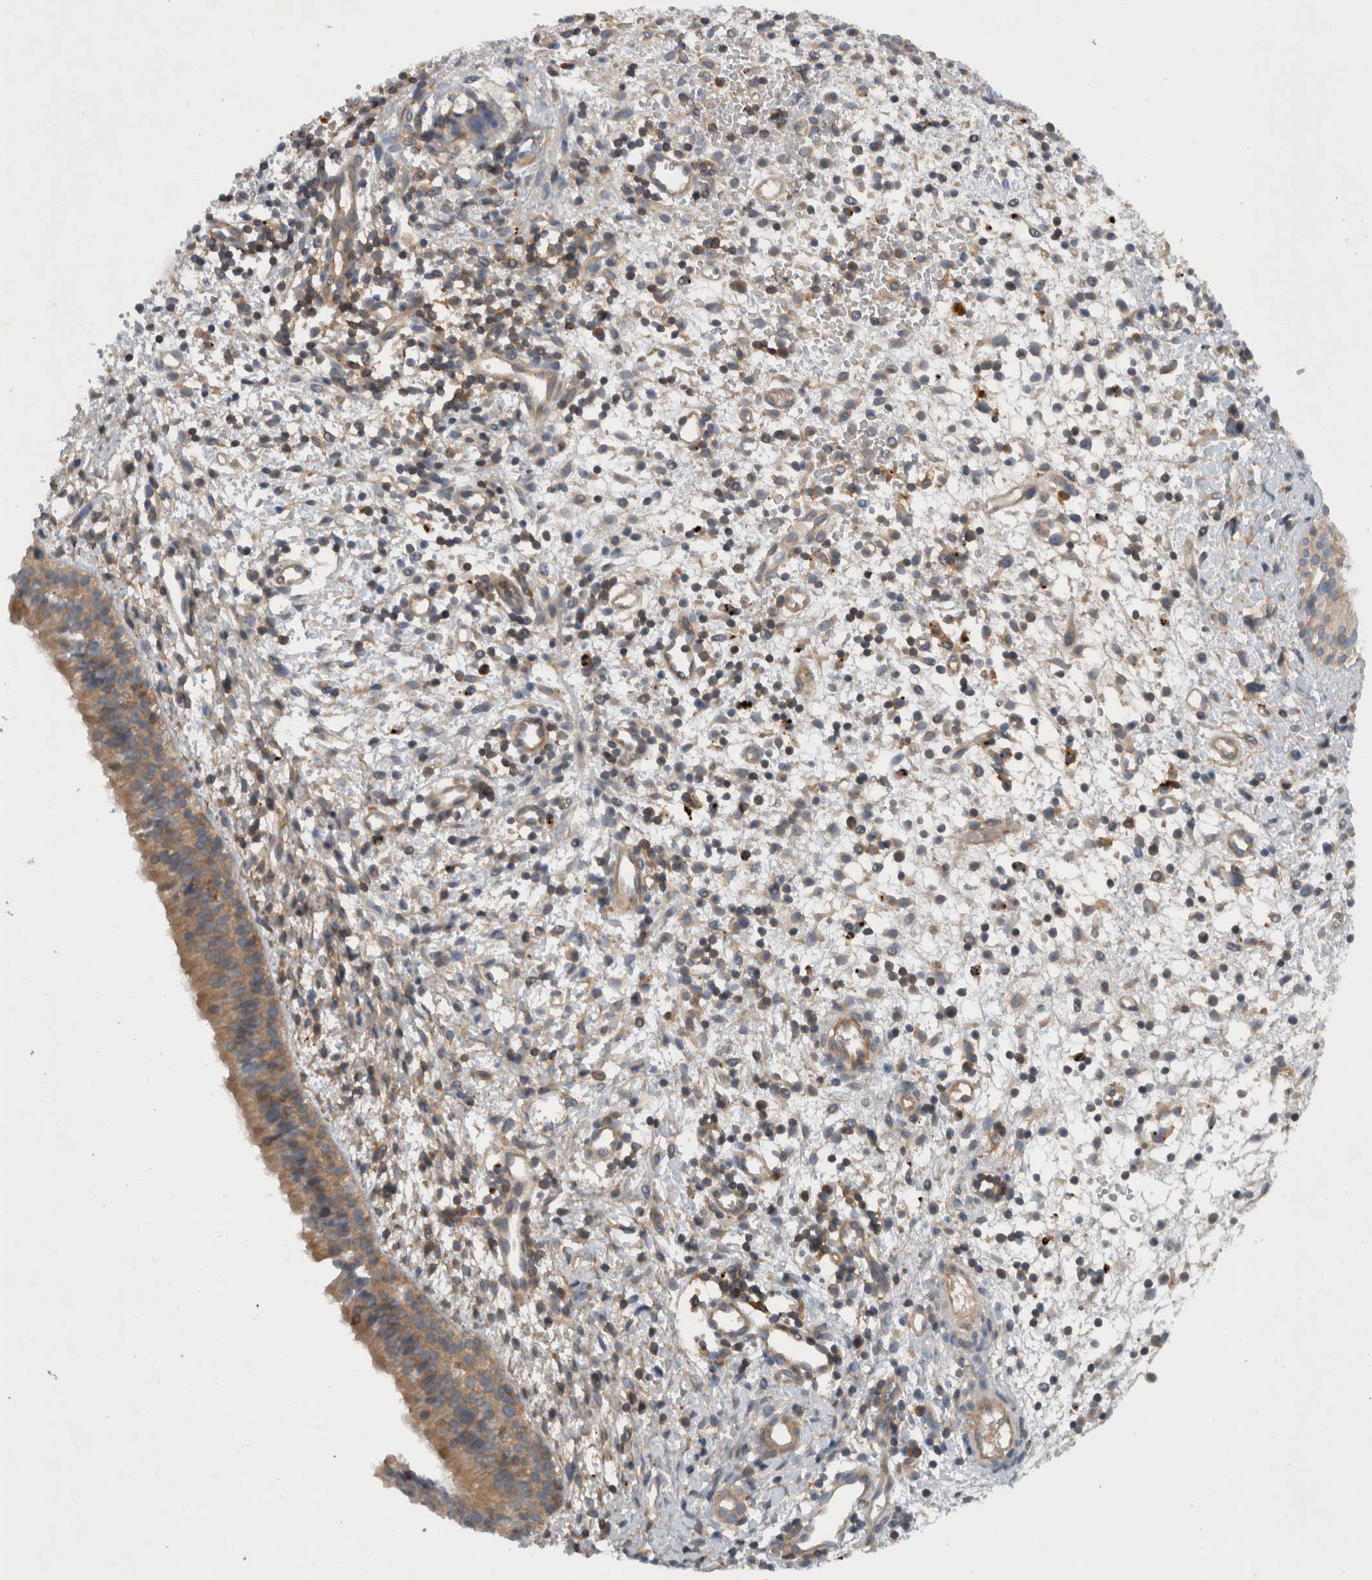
{"staining": {"intensity": "weak", "quantity": ">75%", "location": "cytoplasmic/membranous"}, "tissue": "nasopharynx", "cell_type": "Respiratory epithelial cells", "image_type": "normal", "snomed": [{"axis": "morphology", "description": "Normal tissue, NOS"}, {"axis": "topography", "description": "Nasopharynx"}], "caption": "Immunohistochemistry micrograph of normal nasopharynx stained for a protein (brown), which reveals low levels of weak cytoplasmic/membranous staining in approximately >75% of respiratory epithelial cells.", "gene": "SCARA5", "patient": {"sex": "male", "age": 22}}